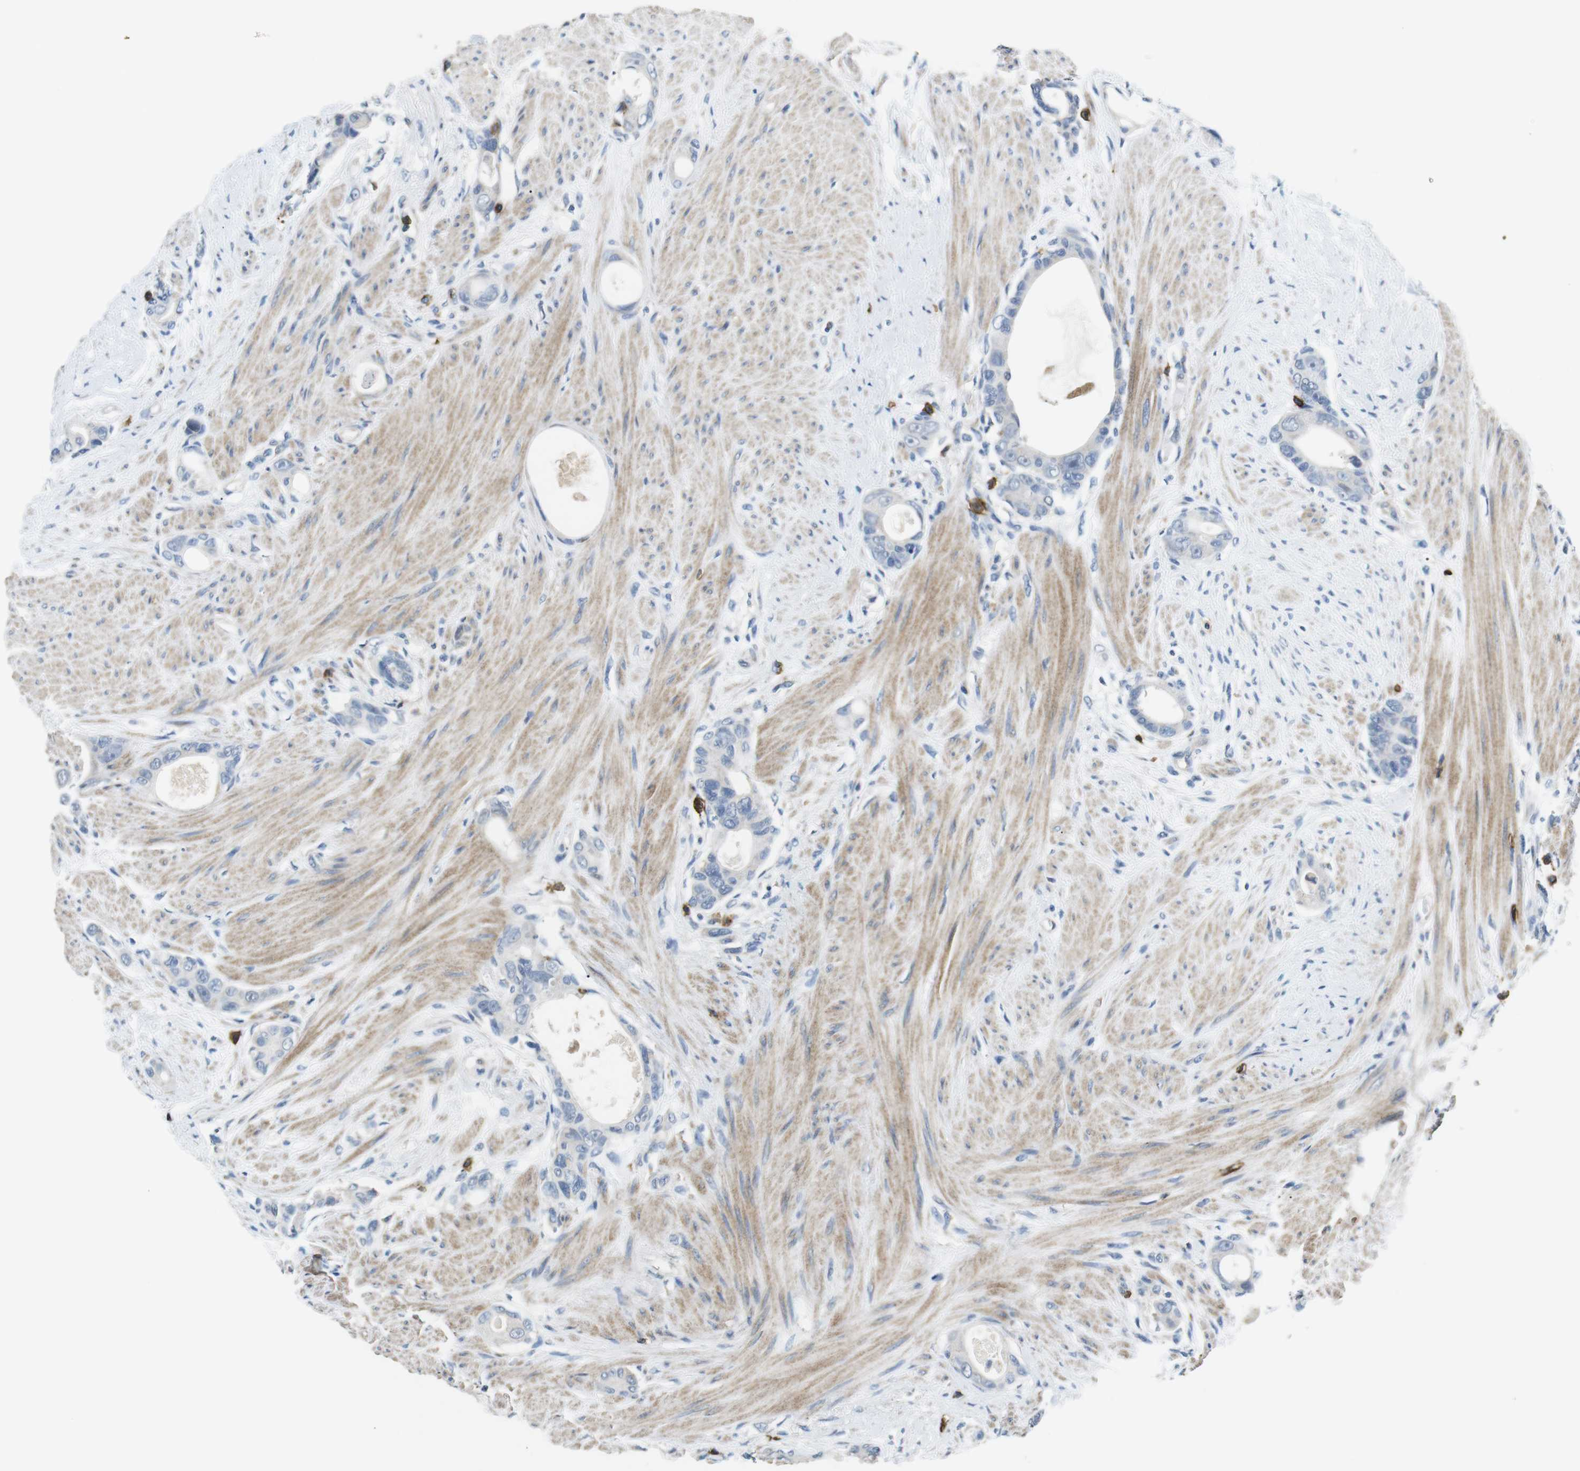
{"staining": {"intensity": "negative", "quantity": "none", "location": "none"}, "tissue": "colorectal cancer", "cell_type": "Tumor cells", "image_type": "cancer", "snomed": [{"axis": "morphology", "description": "Adenocarcinoma, NOS"}, {"axis": "topography", "description": "Rectum"}], "caption": "This is a histopathology image of immunohistochemistry (IHC) staining of colorectal cancer, which shows no expression in tumor cells.", "gene": "CD6", "patient": {"sex": "male", "age": 51}}